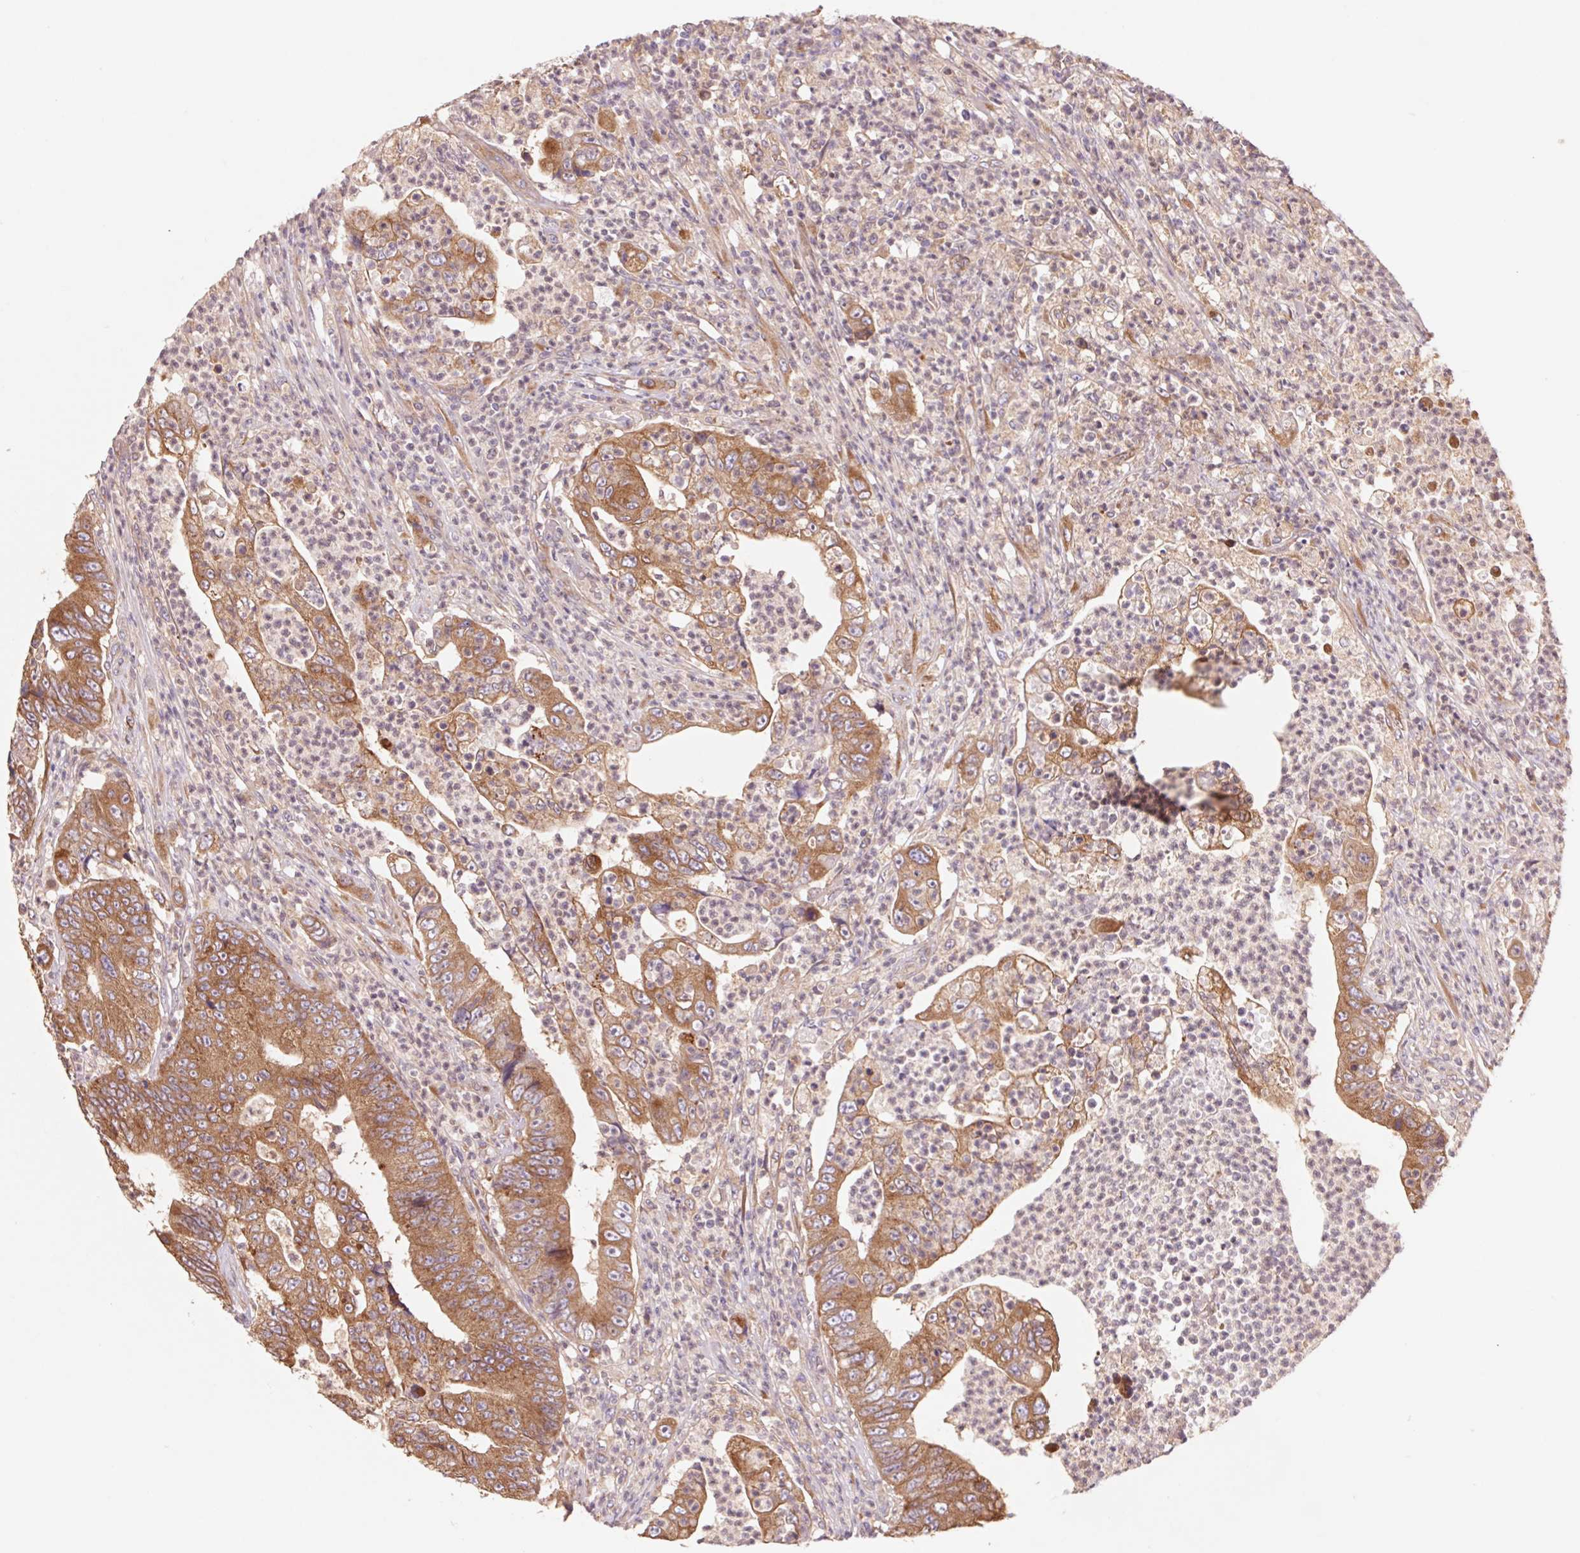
{"staining": {"intensity": "moderate", "quantity": ">75%", "location": "cytoplasmic/membranous"}, "tissue": "colorectal cancer", "cell_type": "Tumor cells", "image_type": "cancer", "snomed": [{"axis": "morphology", "description": "Adenocarcinoma, NOS"}, {"axis": "topography", "description": "Colon"}], "caption": "Protein expression analysis of colorectal adenocarcinoma demonstrates moderate cytoplasmic/membranous staining in approximately >75% of tumor cells. (Stains: DAB in brown, nuclei in blue, Microscopy: brightfield microscopy at high magnification).", "gene": "RAB1A", "patient": {"sex": "female", "age": 48}}